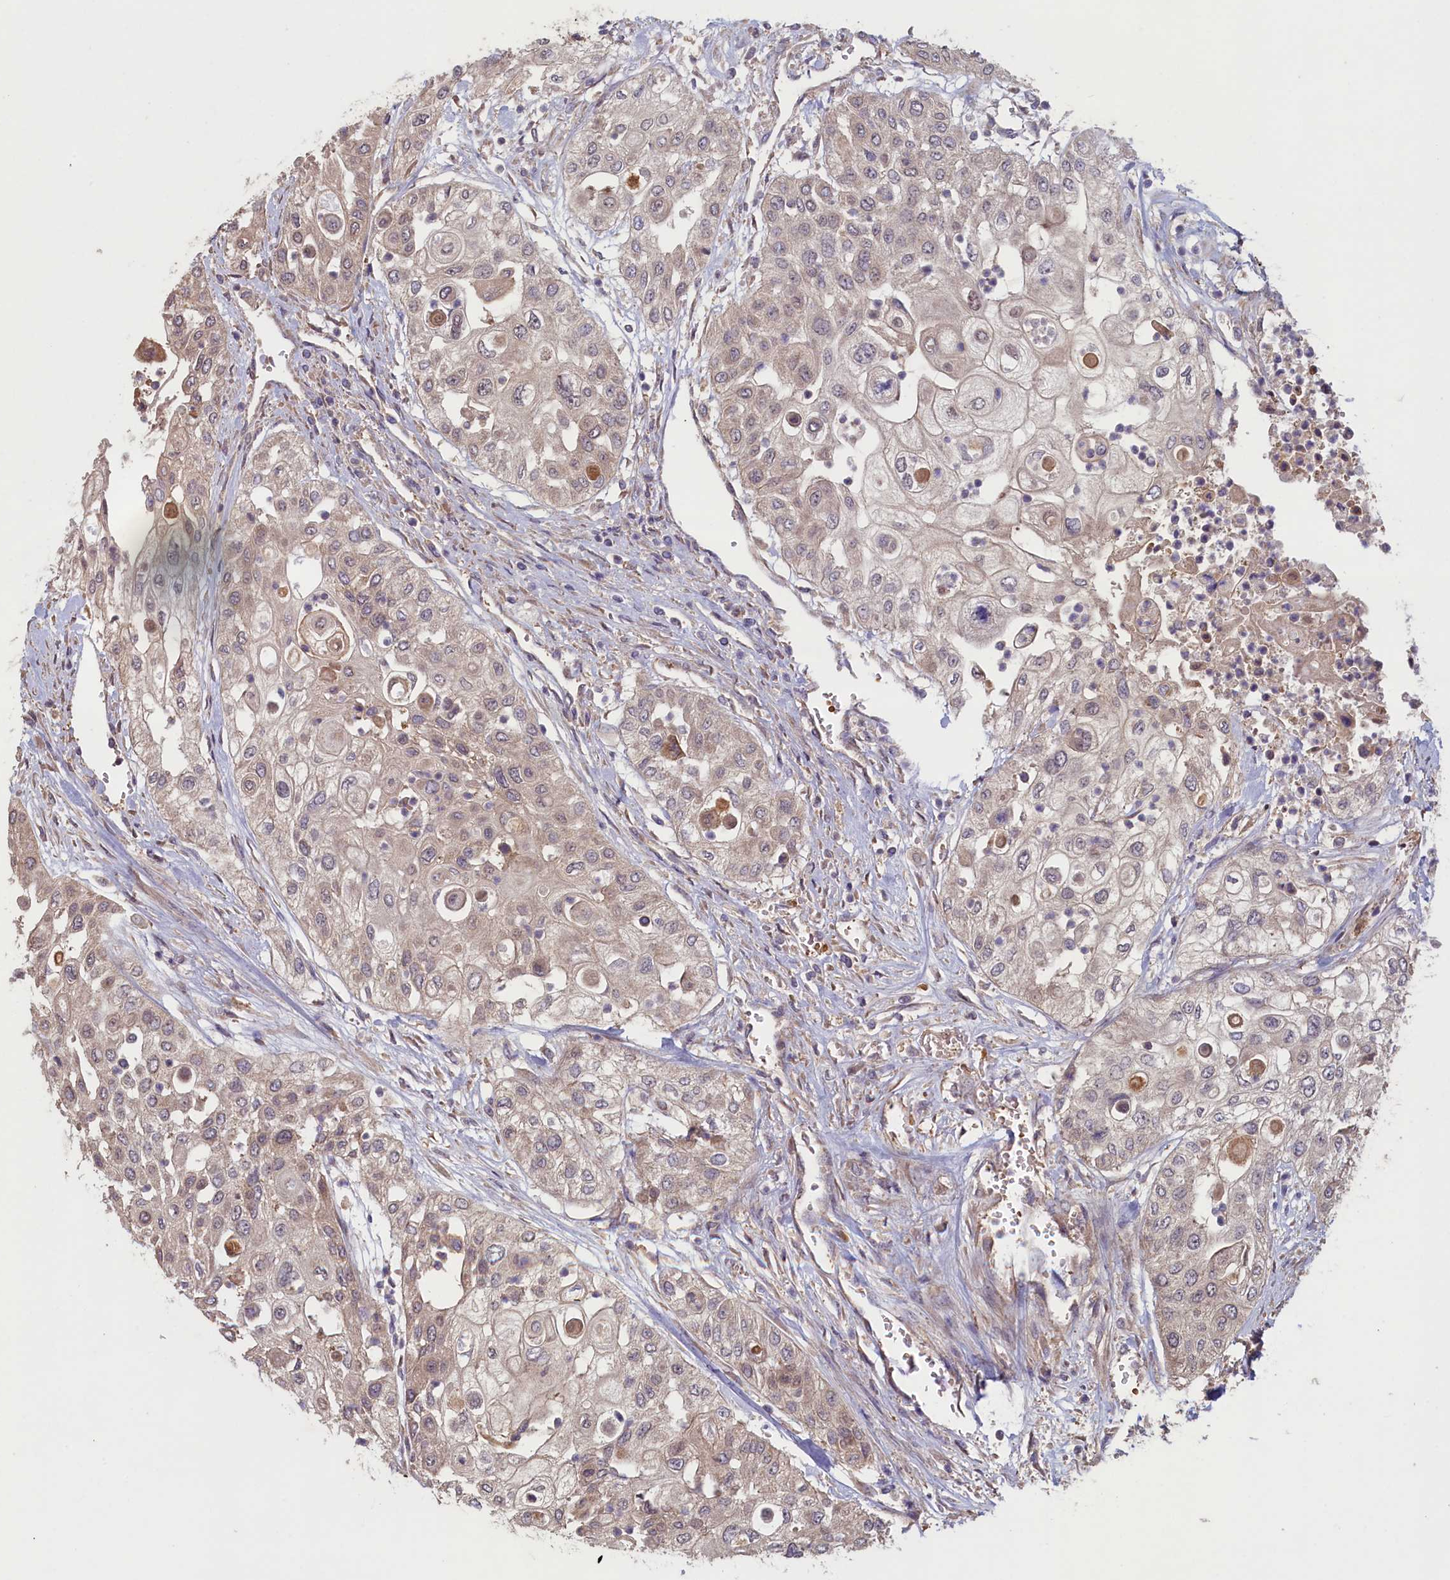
{"staining": {"intensity": "weak", "quantity": "<25%", "location": "cytoplasmic/membranous"}, "tissue": "urothelial cancer", "cell_type": "Tumor cells", "image_type": "cancer", "snomed": [{"axis": "morphology", "description": "Urothelial carcinoma, High grade"}, {"axis": "topography", "description": "Urinary bladder"}], "caption": "A photomicrograph of human urothelial carcinoma (high-grade) is negative for staining in tumor cells.", "gene": "CIAO2B", "patient": {"sex": "female", "age": 79}}